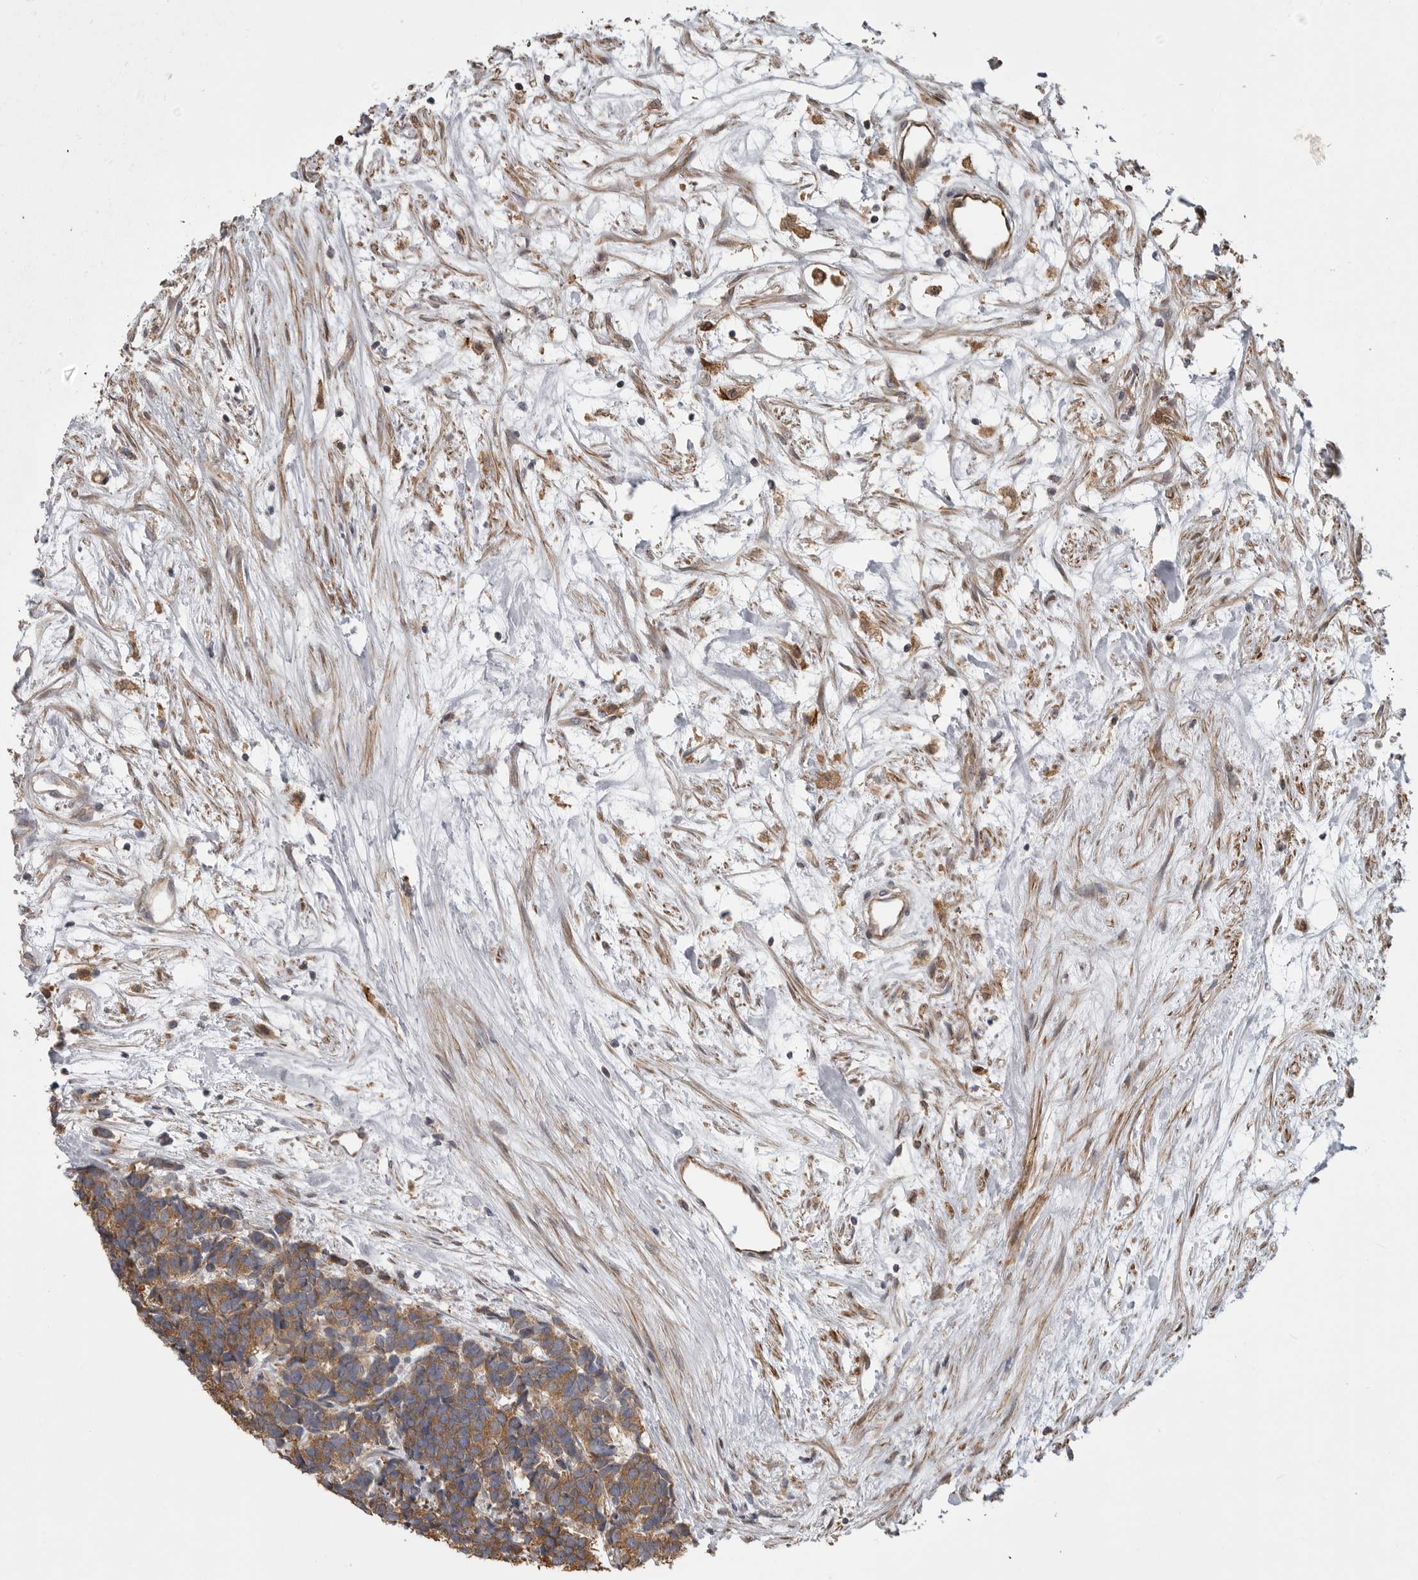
{"staining": {"intensity": "moderate", "quantity": ">75%", "location": "cytoplasmic/membranous"}, "tissue": "carcinoid", "cell_type": "Tumor cells", "image_type": "cancer", "snomed": [{"axis": "morphology", "description": "Carcinoma, NOS"}, {"axis": "morphology", "description": "Carcinoid, malignant, NOS"}, {"axis": "topography", "description": "Urinary bladder"}], "caption": "This photomicrograph shows malignant carcinoid stained with immunohistochemistry (IHC) to label a protein in brown. The cytoplasmic/membranous of tumor cells show moderate positivity for the protein. Nuclei are counter-stained blue.", "gene": "ZNRF1", "patient": {"sex": "male", "age": 57}}